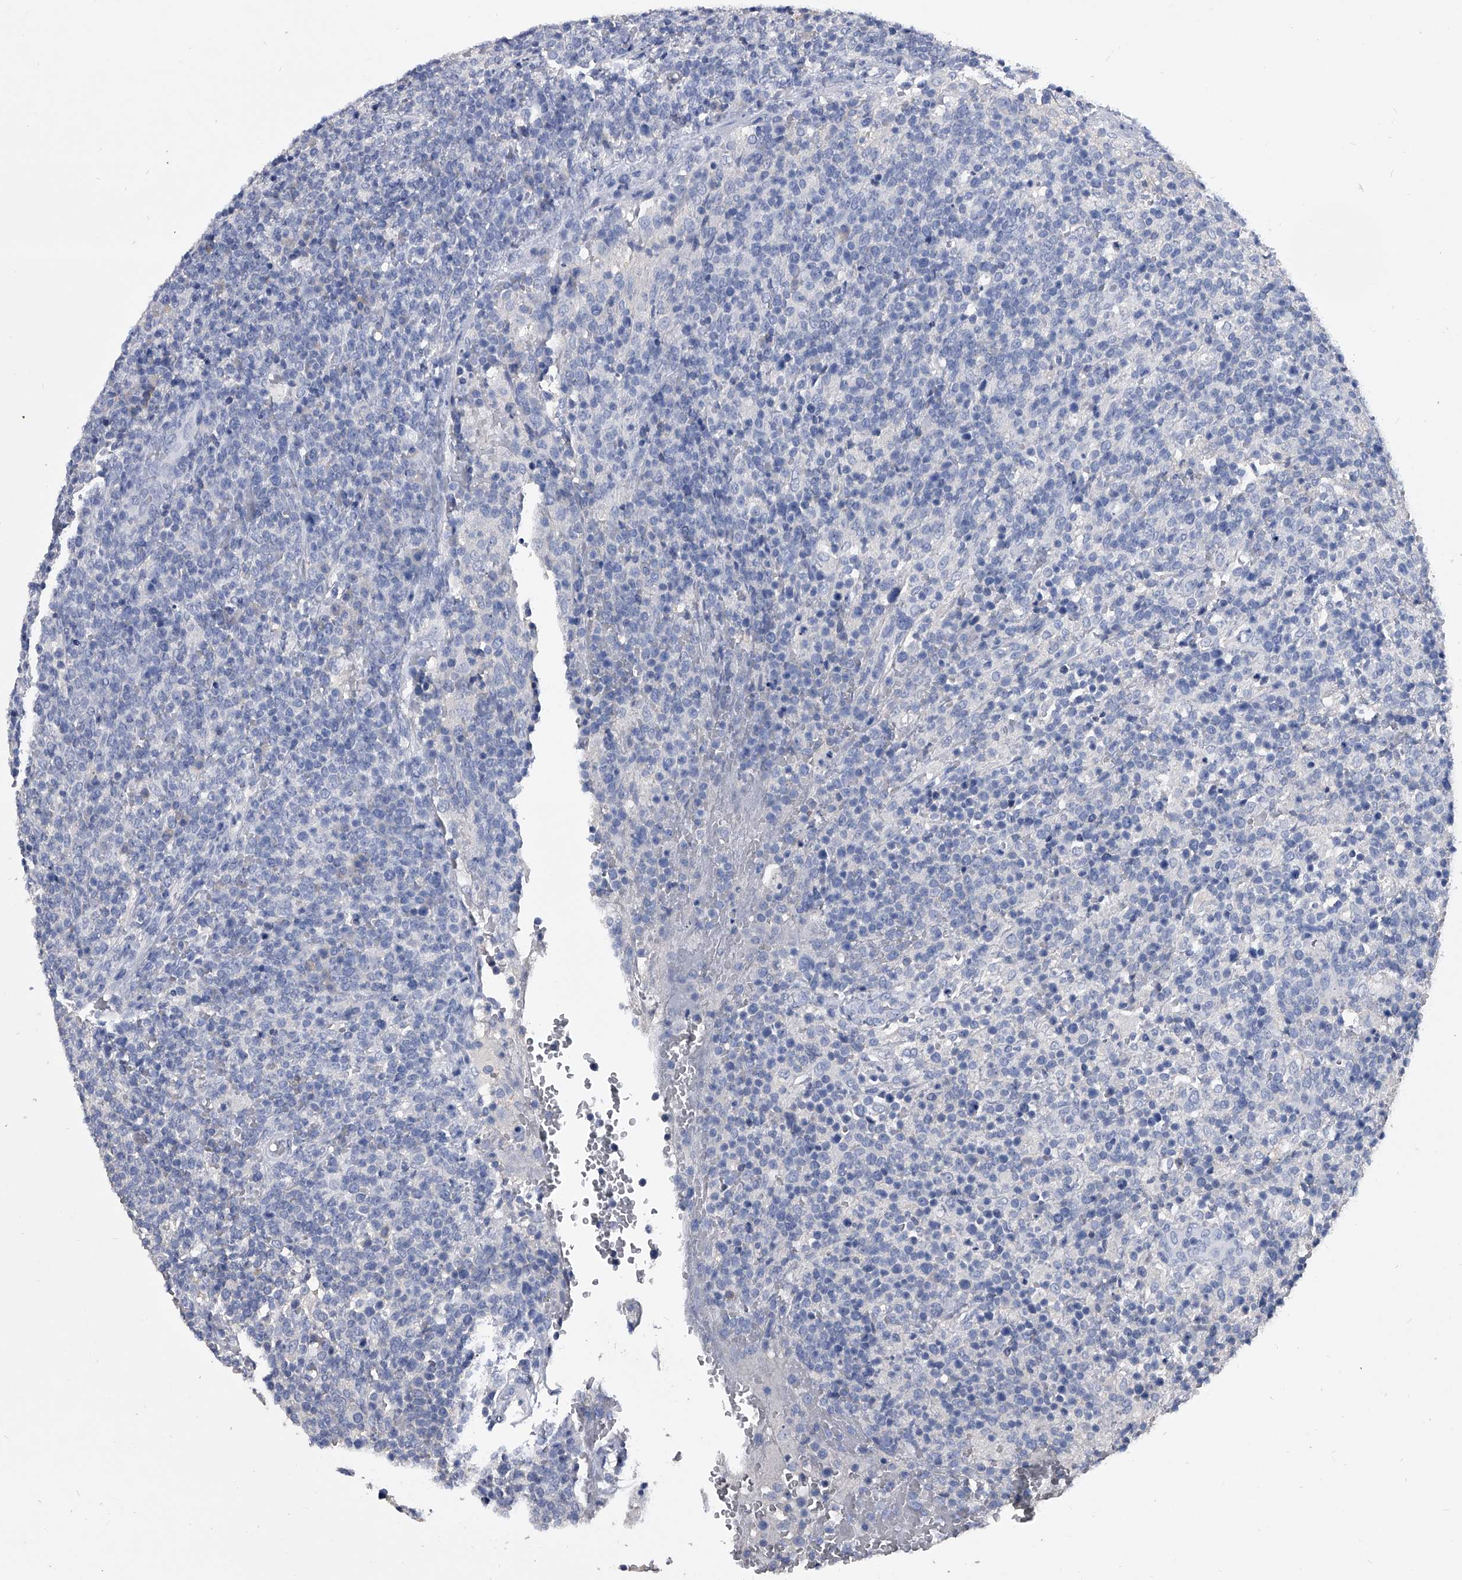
{"staining": {"intensity": "negative", "quantity": "none", "location": "none"}, "tissue": "lymphoma", "cell_type": "Tumor cells", "image_type": "cancer", "snomed": [{"axis": "morphology", "description": "Malignant lymphoma, non-Hodgkin's type, High grade"}, {"axis": "topography", "description": "Lymph node"}], "caption": "The micrograph shows no staining of tumor cells in lymphoma.", "gene": "BCAS1", "patient": {"sex": "male", "age": 61}}